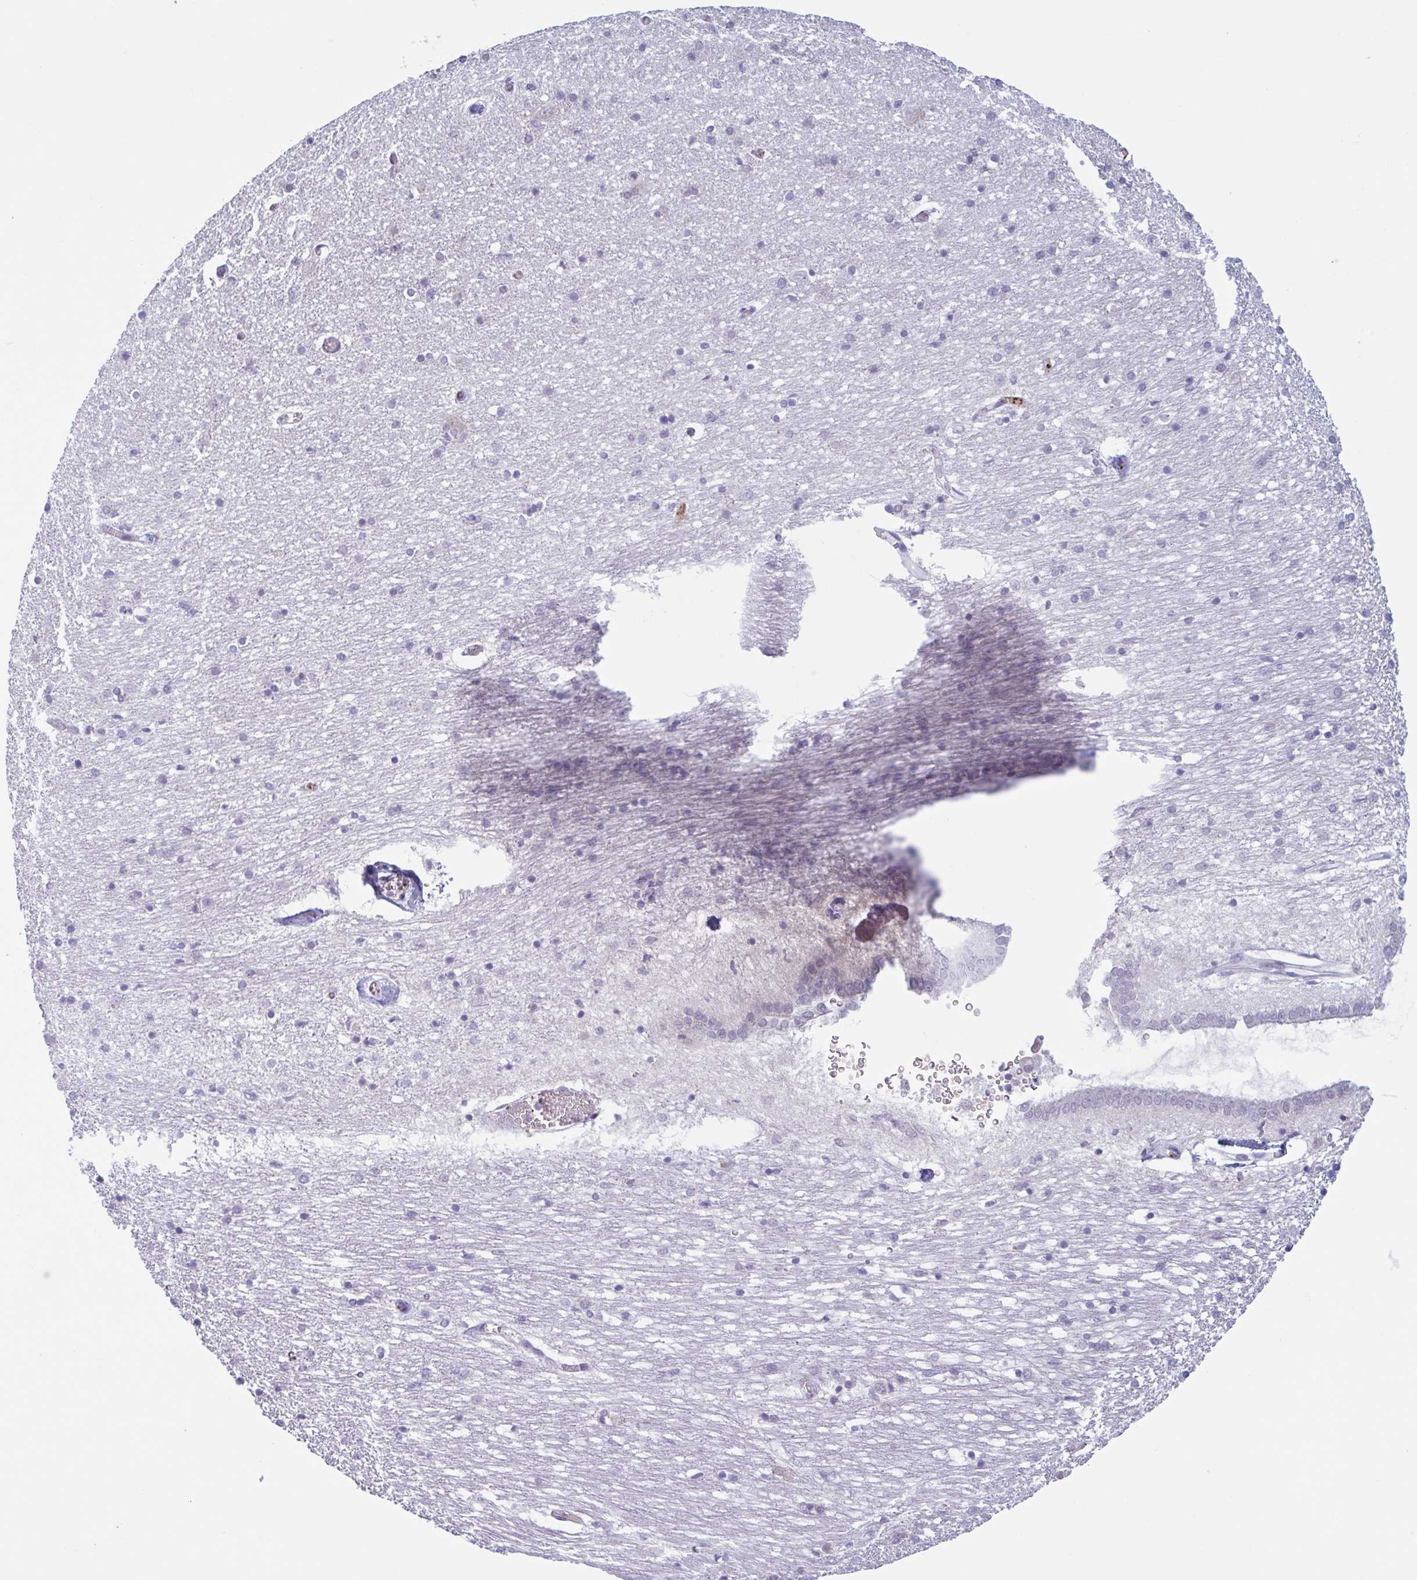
{"staining": {"intensity": "moderate", "quantity": "<25%", "location": "nuclear"}, "tissue": "caudate", "cell_type": "Glial cells", "image_type": "normal", "snomed": [{"axis": "morphology", "description": "Normal tissue, NOS"}, {"axis": "topography", "description": "Lateral ventricle wall"}, {"axis": "topography", "description": "Hippocampus"}], "caption": "The photomicrograph shows immunohistochemical staining of normal caudate. There is moderate nuclear positivity is present in about <25% of glial cells.", "gene": "PLG", "patient": {"sex": "female", "age": 63}}